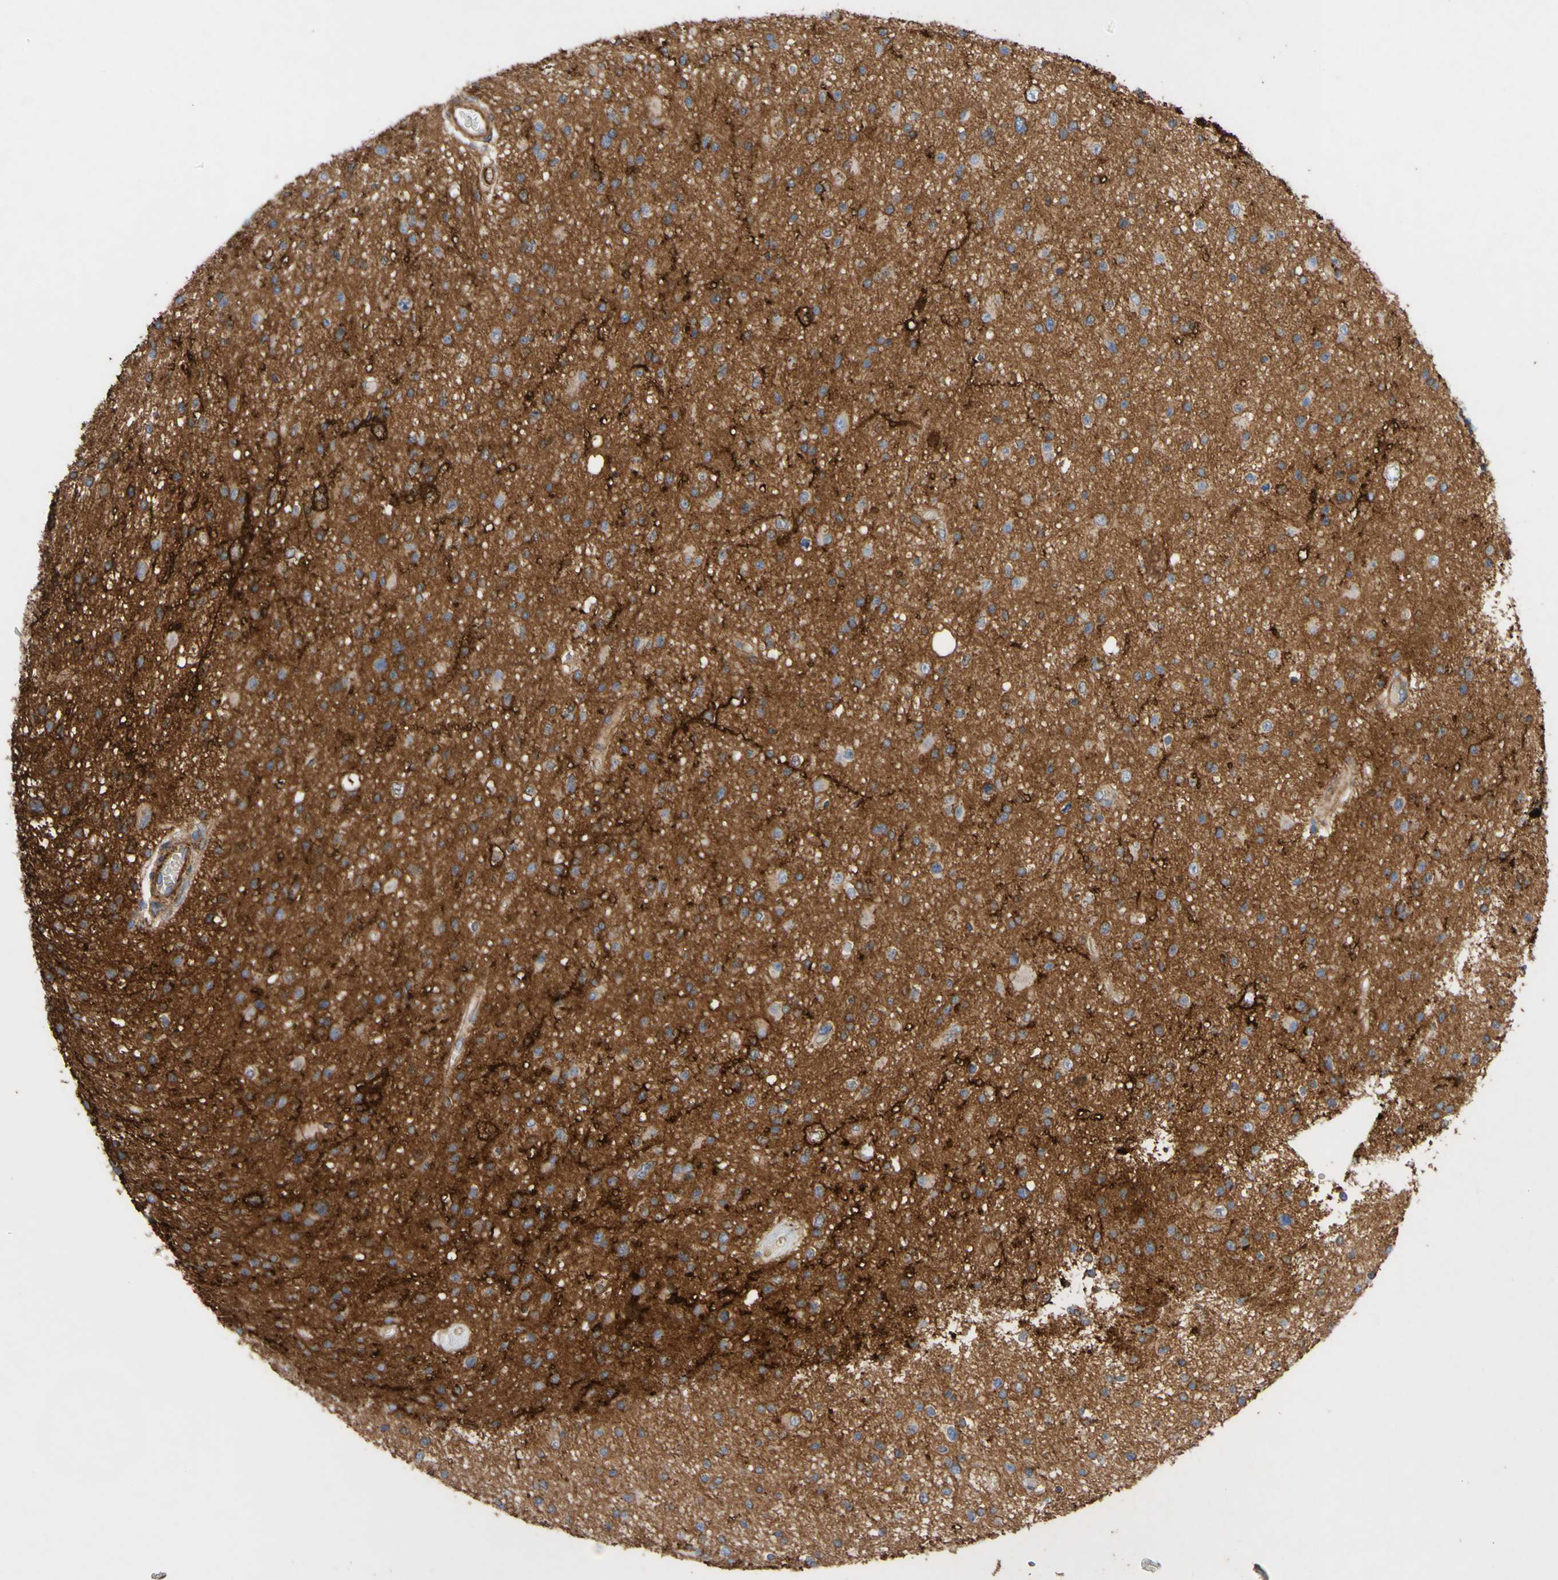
{"staining": {"intensity": "negative", "quantity": "none", "location": "none"}, "tissue": "glioma", "cell_type": "Tumor cells", "image_type": "cancer", "snomed": [{"axis": "morphology", "description": "Glioma, malignant, High grade"}, {"axis": "topography", "description": "Brain"}], "caption": "Immunohistochemistry micrograph of human glioma stained for a protein (brown), which demonstrates no positivity in tumor cells.", "gene": "ATP2A3", "patient": {"sex": "male", "age": 33}}